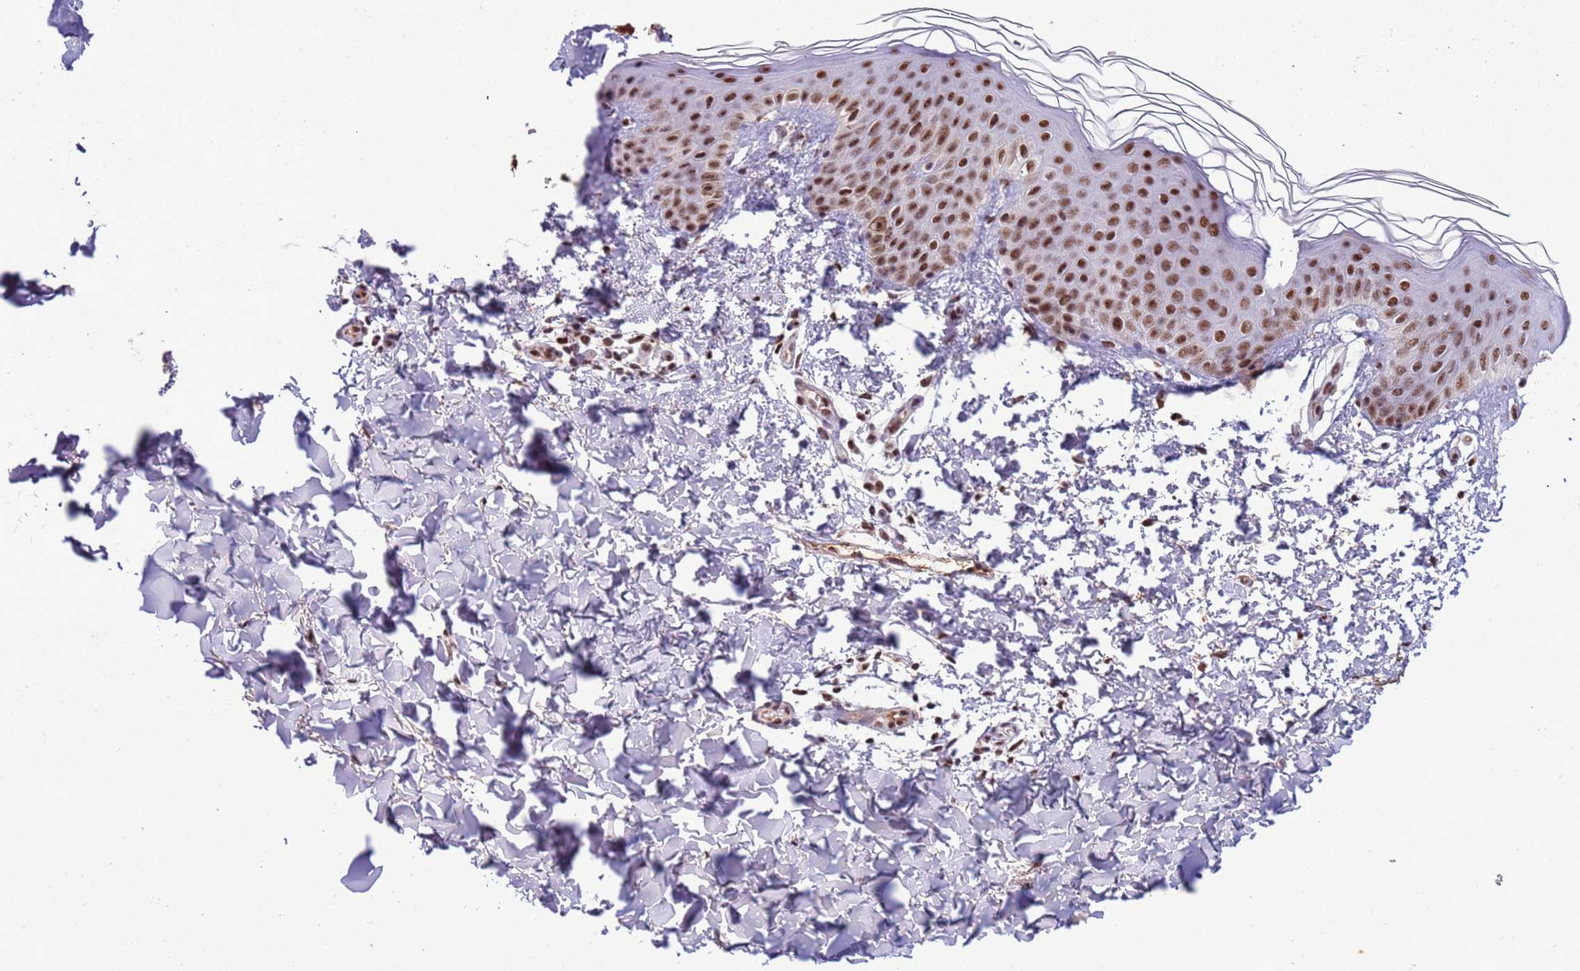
{"staining": {"intensity": "strong", "quantity": ">75%", "location": "nuclear"}, "tissue": "skin", "cell_type": "Fibroblasts", "image_type": "normal", "snomed": [{"axis": "morphology", "description": "Normal tissue, NOS"}, {"axis": "topography", "description": "Skin"}], "caption": "An immunohistochemistry photomicrograph of normal tissue is shown. Protein staining in brown highlights strong nuclear positivity in skin within fibroblasts.", "gene": "SRRT", "patient": {"sex": "female", "age": 58}}